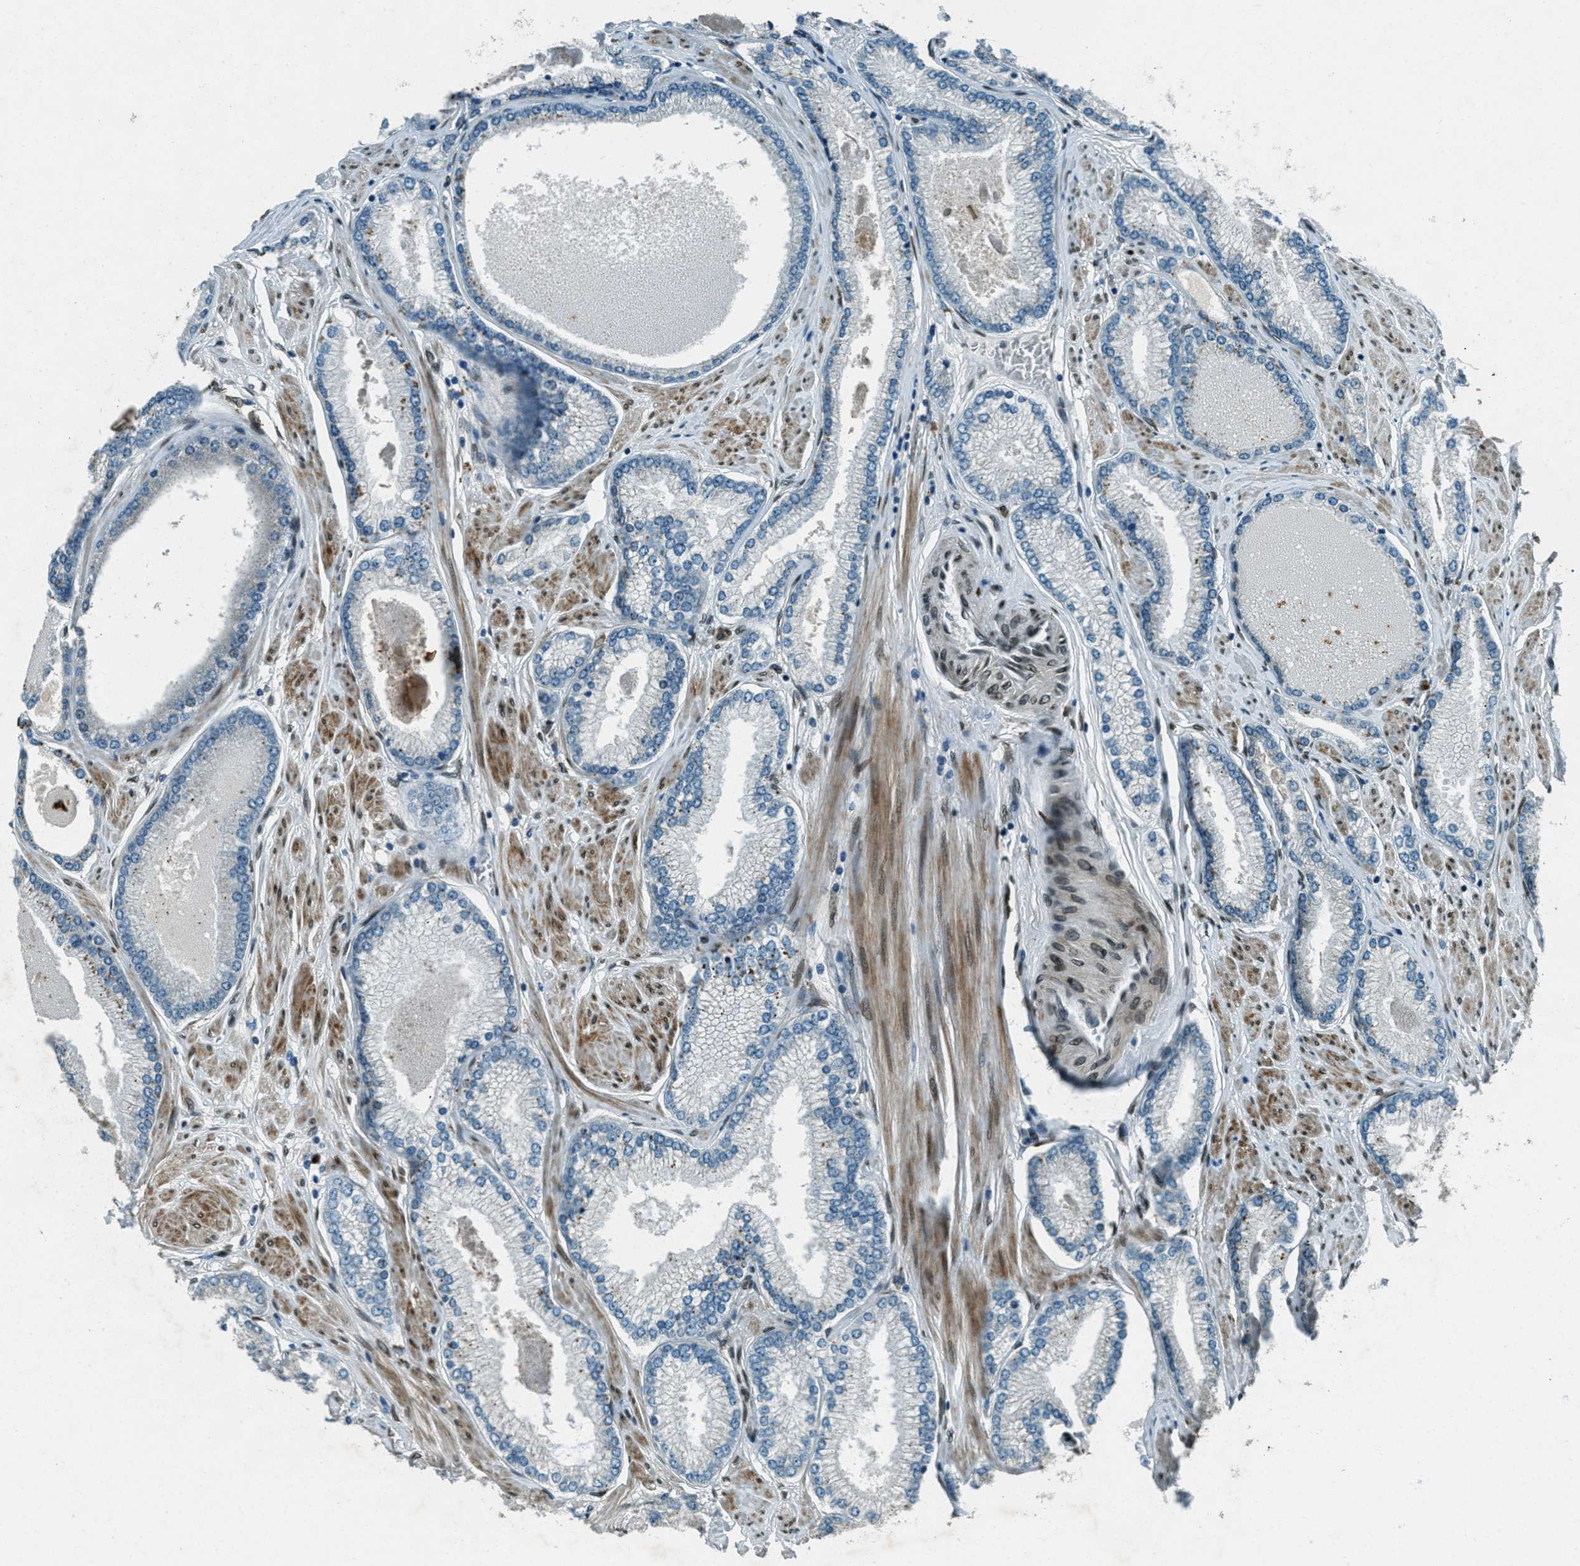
{"staining": {"intensity": "negative", "quantity": "none", "location": "none"}, "tissue": "prostate cancer", "cell_type": "Tumor cells", "image_type": "cancer", "snomed": [{"axis": "morphology", "description": "Adenocarcinoma, High grade"}, {"axis": "topography", "description": "Prostate"}], "caption": "Photomicrograph shows no significant protein positivity in tumor cells of prostate cancer.", "gene": "LEMD2", "patient": {"sex": "male", "age": 61}}